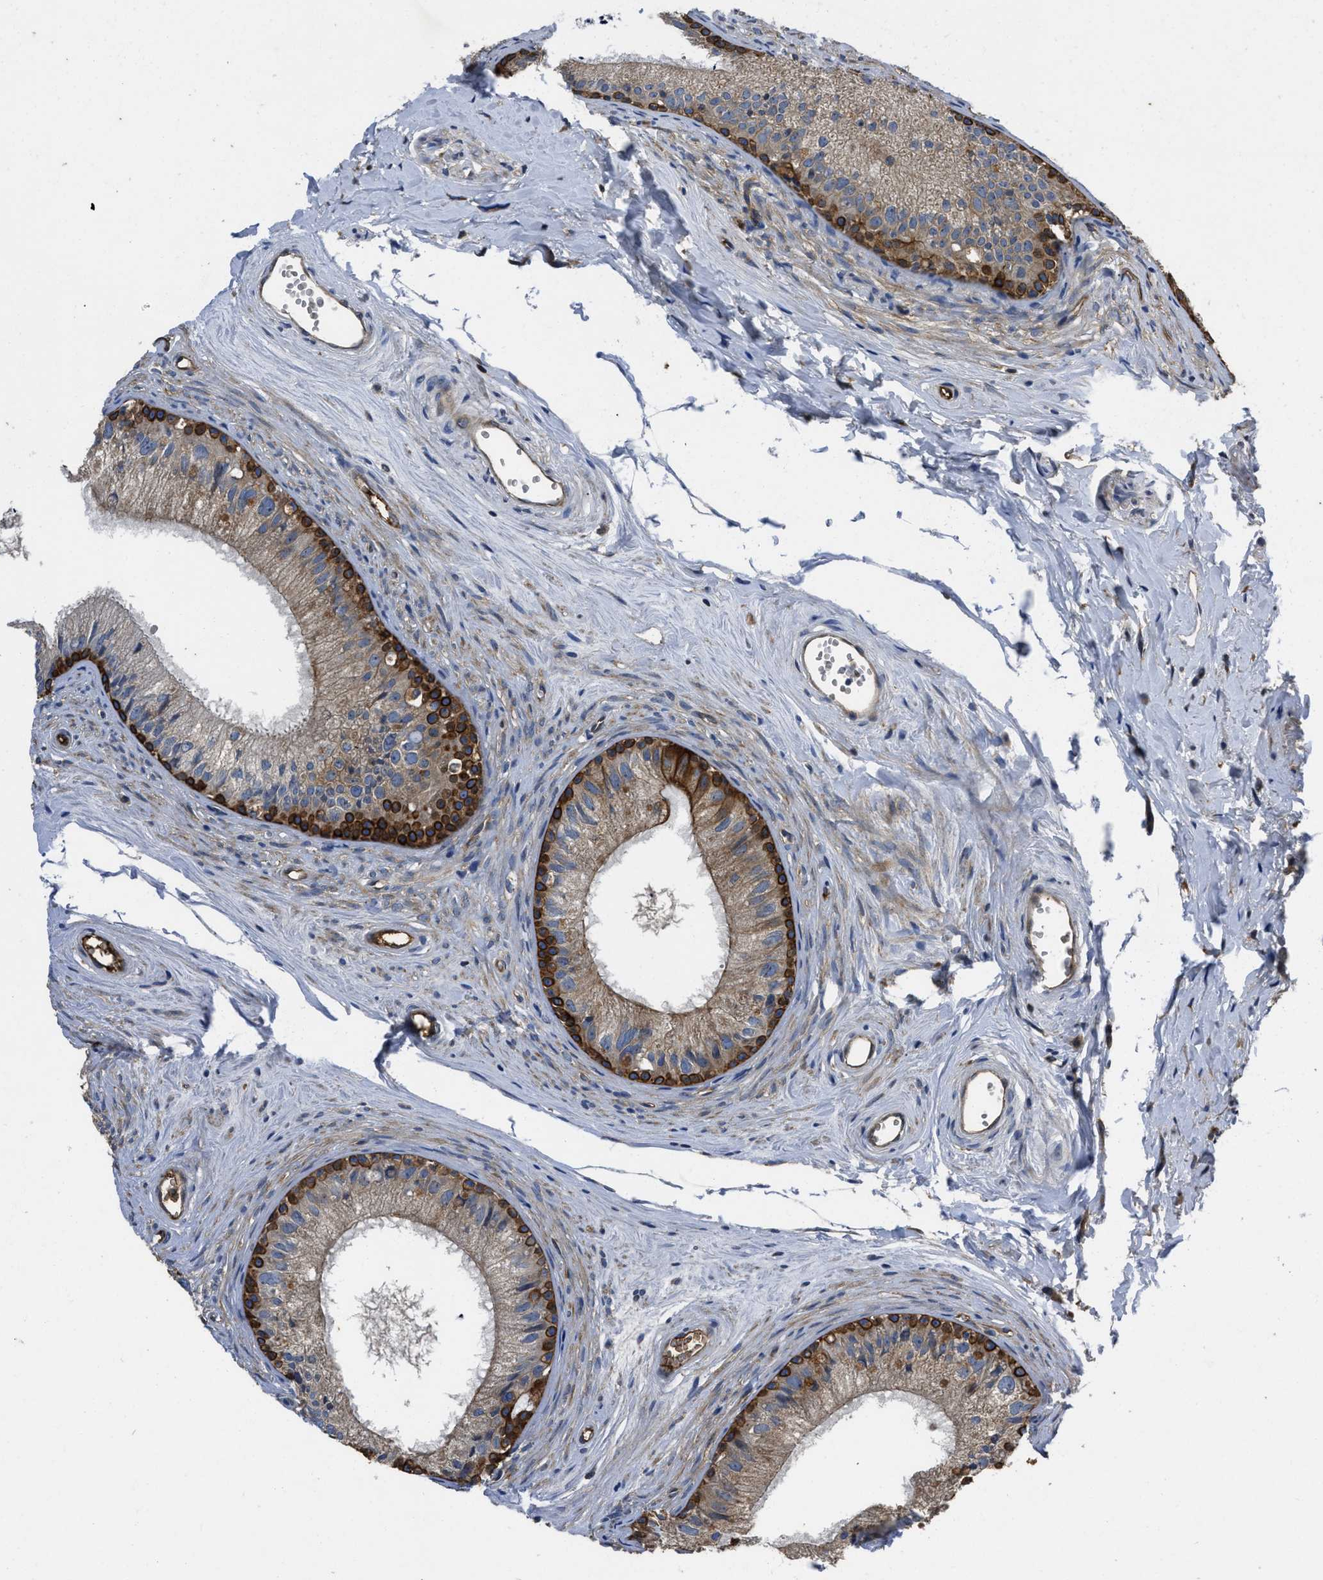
{"staining": {"intensity": "strong", "quantity": "25%-75%", "location": "cytoplasmic/membranous"}, "tissue": "epididymis", "cell_type": "Glandular cells", "image_type": "normal", "snomed": [{"axis": "morphology", "description": "Normal tissue, NOS"}, {"axis": "topography", "description": "Epididymis"}], "caption": "Immunohistochemical staining of benign epididymis shows high levels of strong cytoplasmic/membranous expression in about 25%-75% of glandular cells. The protein is shown in brown color, while the nuclei are stained blue.", "gene": "ERC1", "patient": {"sex": "male", "age": 56}}